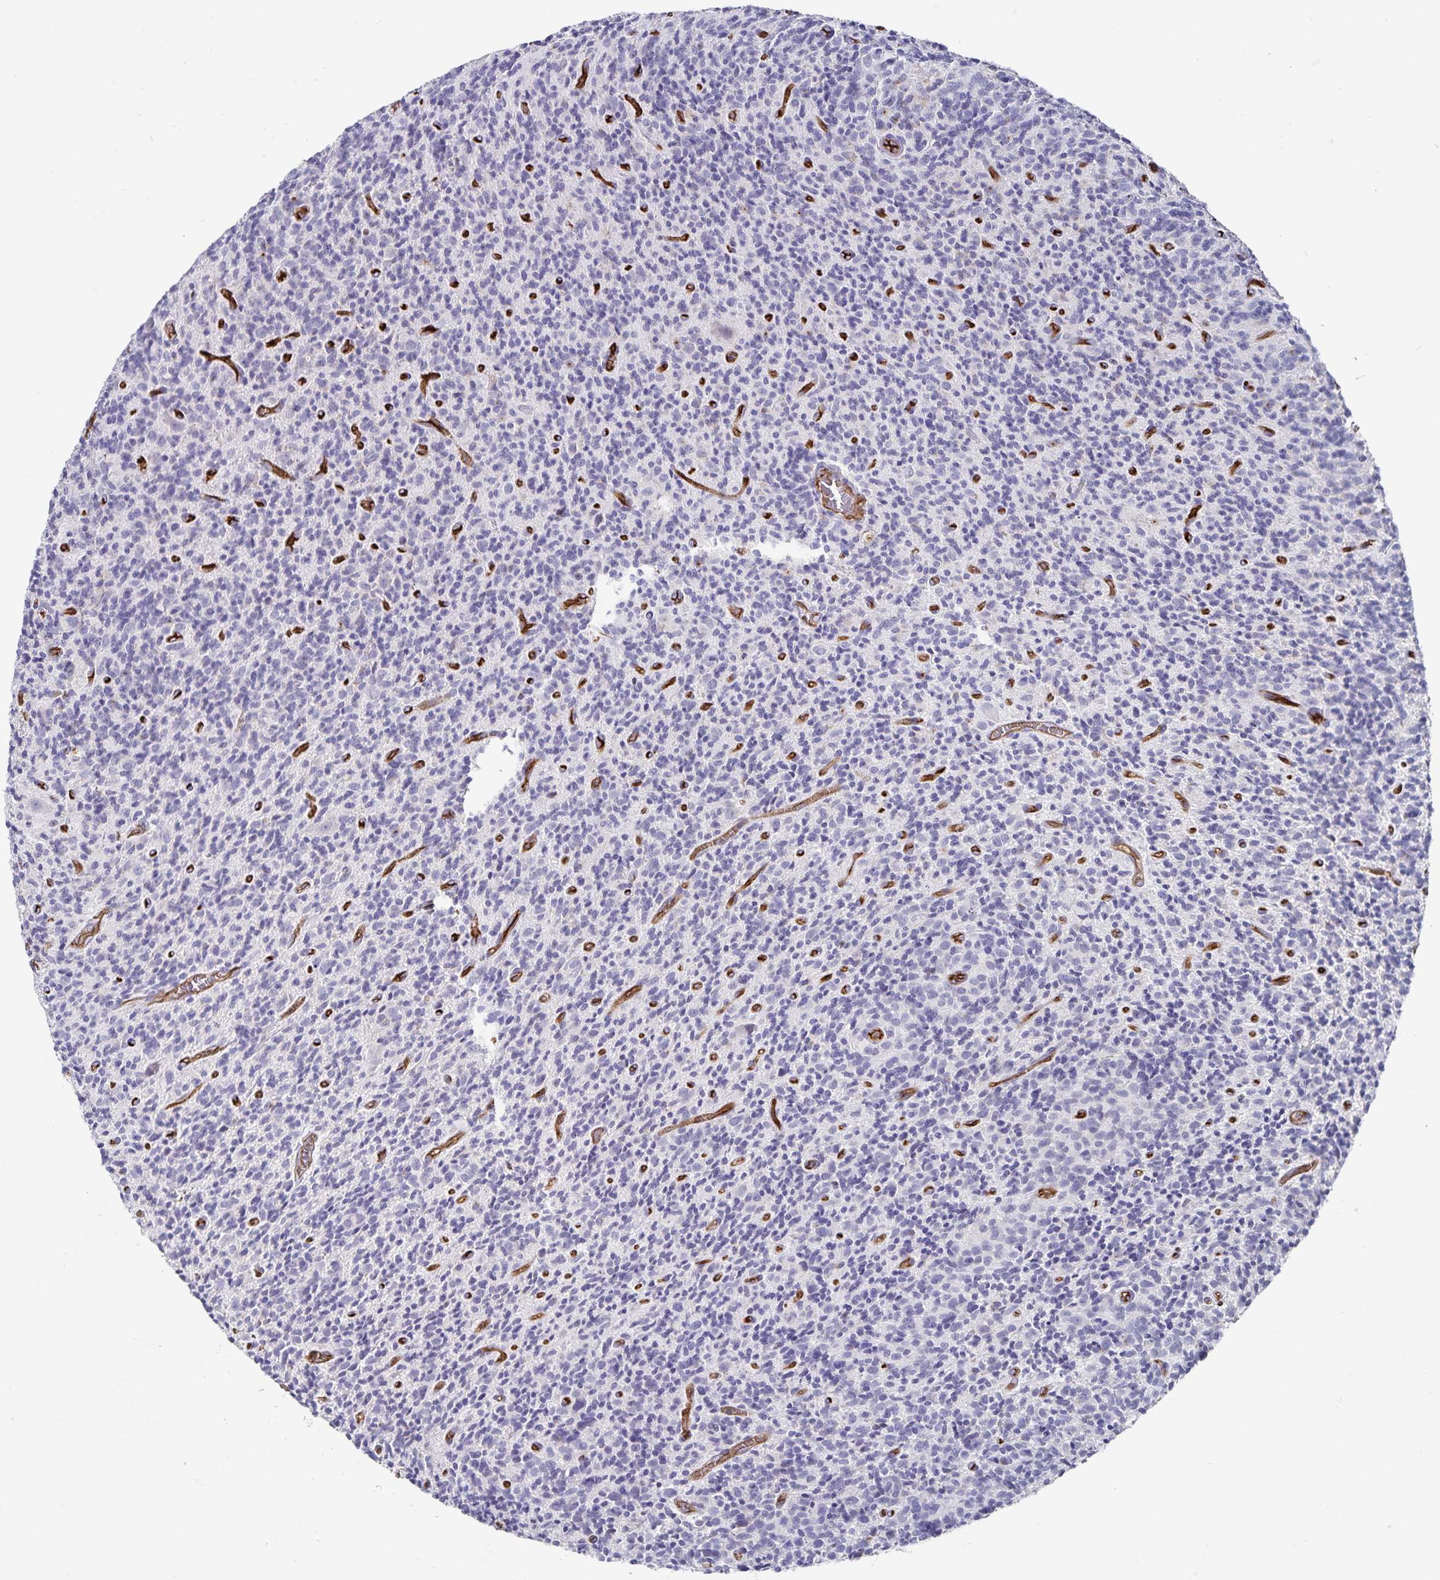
{"staining": {"intensity": "negative", "quantity": "none", "location": "none"}, "tissue": "glioma", "cell_type": "Tumor cells", "image_type": "cancer", "snomed": [{"axis": "morphology", "description": "Glioma, malignant, High grade"}, {"axis": "topography", "description": "Brain"}], "caption": "High-grade glioma (malignant) stained for a protein using immunohistochemistry (IHC) shows no expression tumor cells.", "gene": "PODXL", "patient": {"sex": "male", "age": 76}}